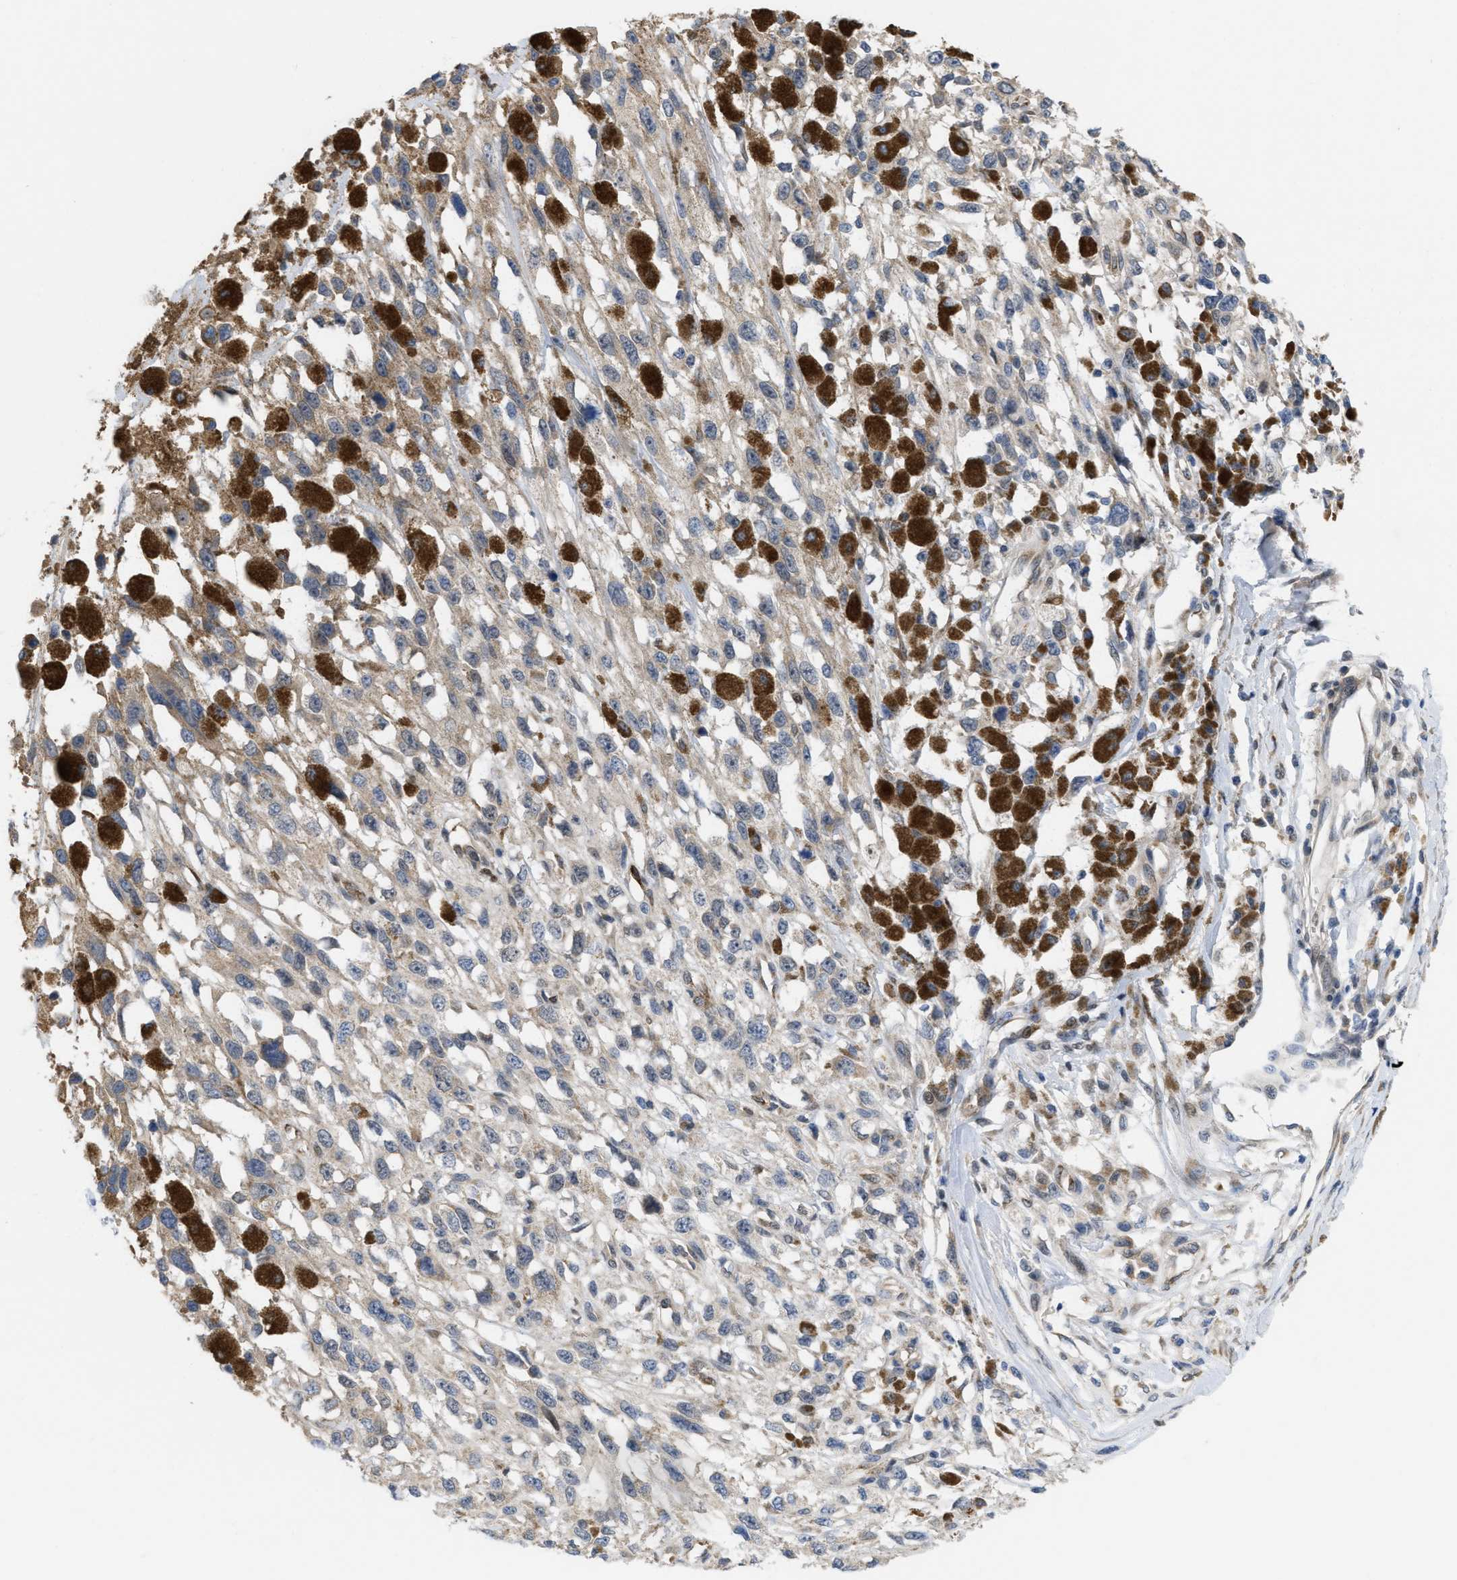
{"staining": {"intensity": "weak", "quantity": "<25%", "location": "cytoplasmic/membranous"}, "tissue": "melanoma", "cell_type": "Tumor cells", "image_type": "cancer", "snomed": [{"axis": "morphology", "description": "Malignant melanoma, Metastatic site"}, {"axis": "topography", "description": "Lymph node"}], "caption": "Melanoma was stained to show a protein in brown. There is no significant positivity in tumor cells. (Immunohistochemistry, brightfield microscopy, high magnification).", "gene": "CDPF1", "patient": {"sex": "male", "age": 59}}